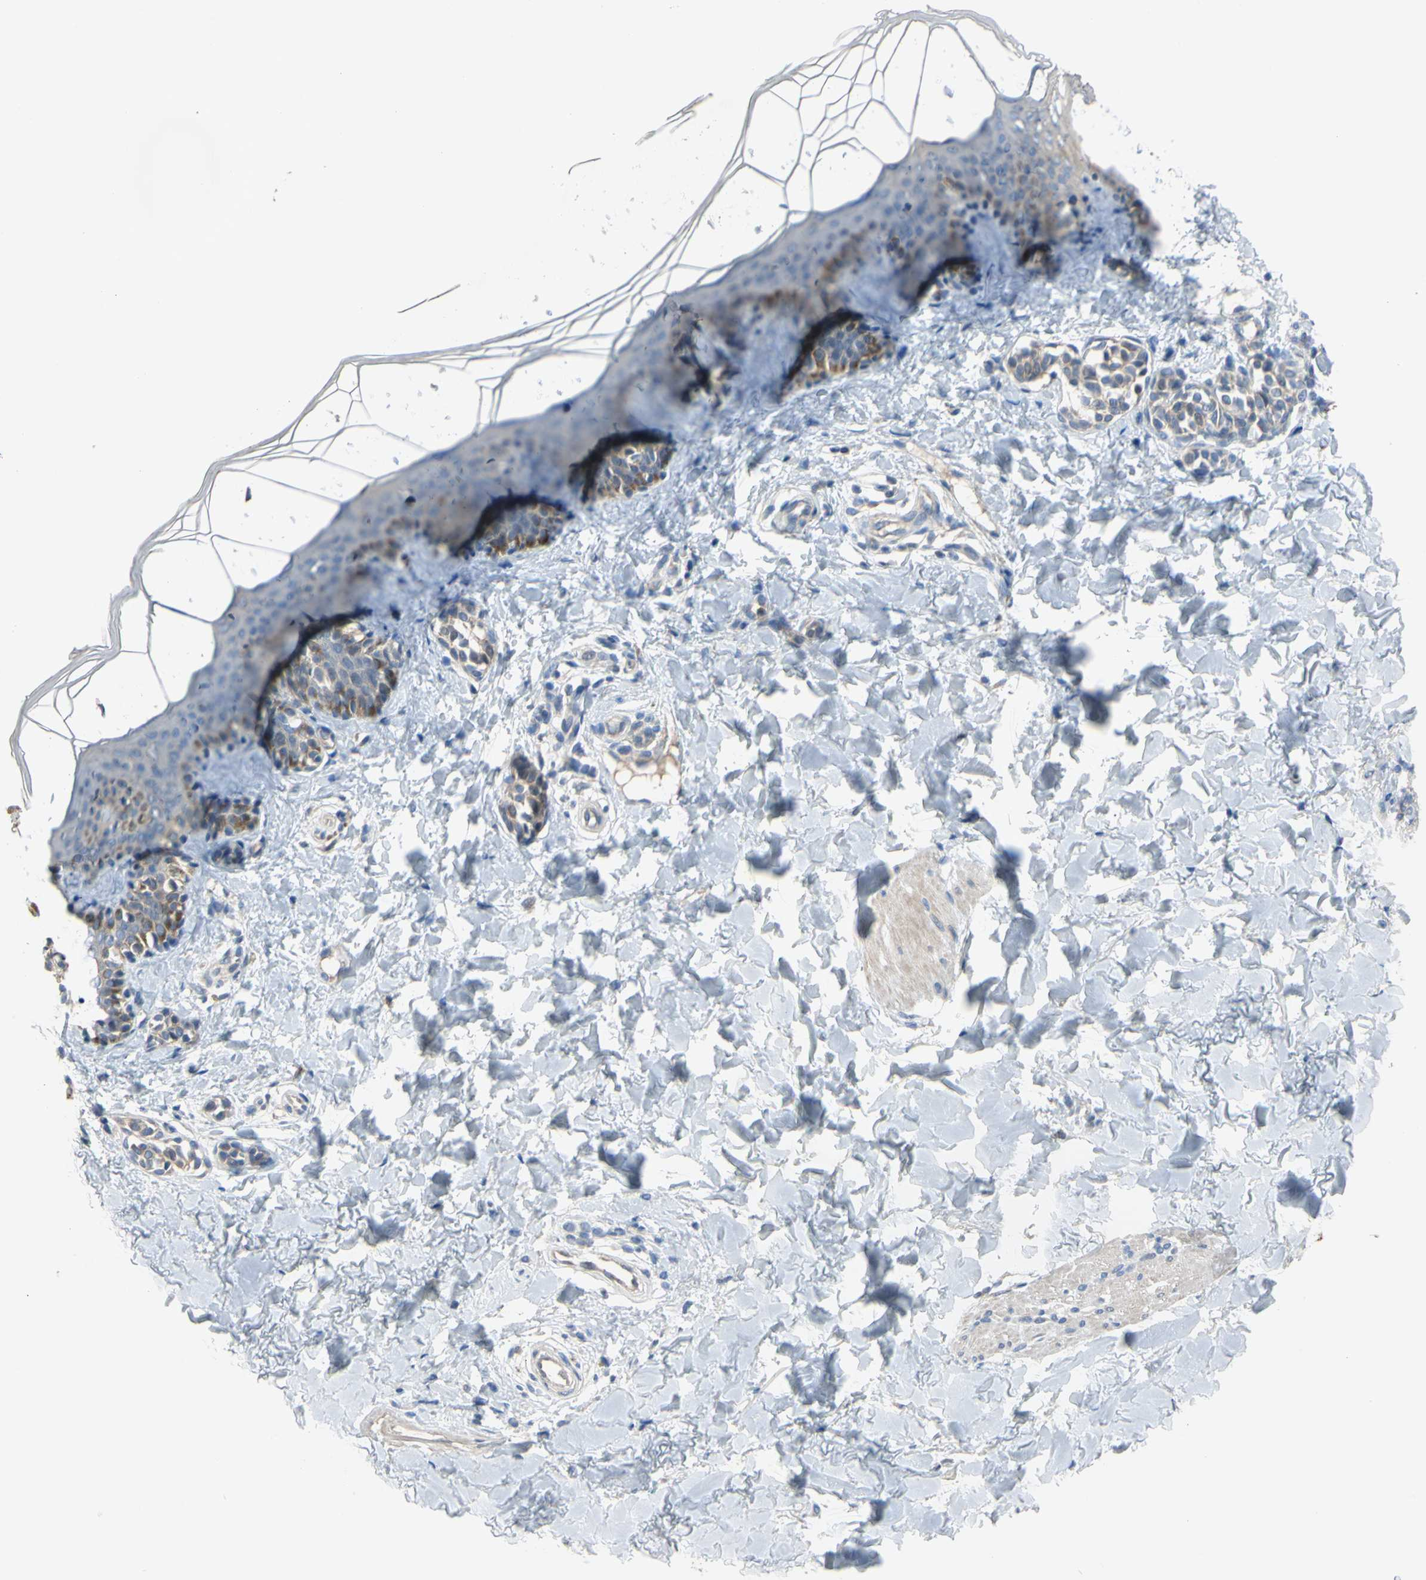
{"staining": {"intensity": "weak", "quantity": "25%-75%", "location": "cytoplasmic/membranous"}, "tissue": "skin", "cell_type": "Fibroblasts", "image_type": "normal", "snomed": [{"axis": "morphology", "description": "Normal tissue, NOS"}, {"axis": "topography", "description": "Skin"}], "caption": "Immunohistochemical staining of normal skin shows 25%-75% levels of weak cytoplasmic/membranous protein staining in approximately 25%-75% of fibroblasts. (IHC, brightfield microscopy, high magnification).", "gene": "LHX9", "patient": {"sex": "male", "age": 16}}